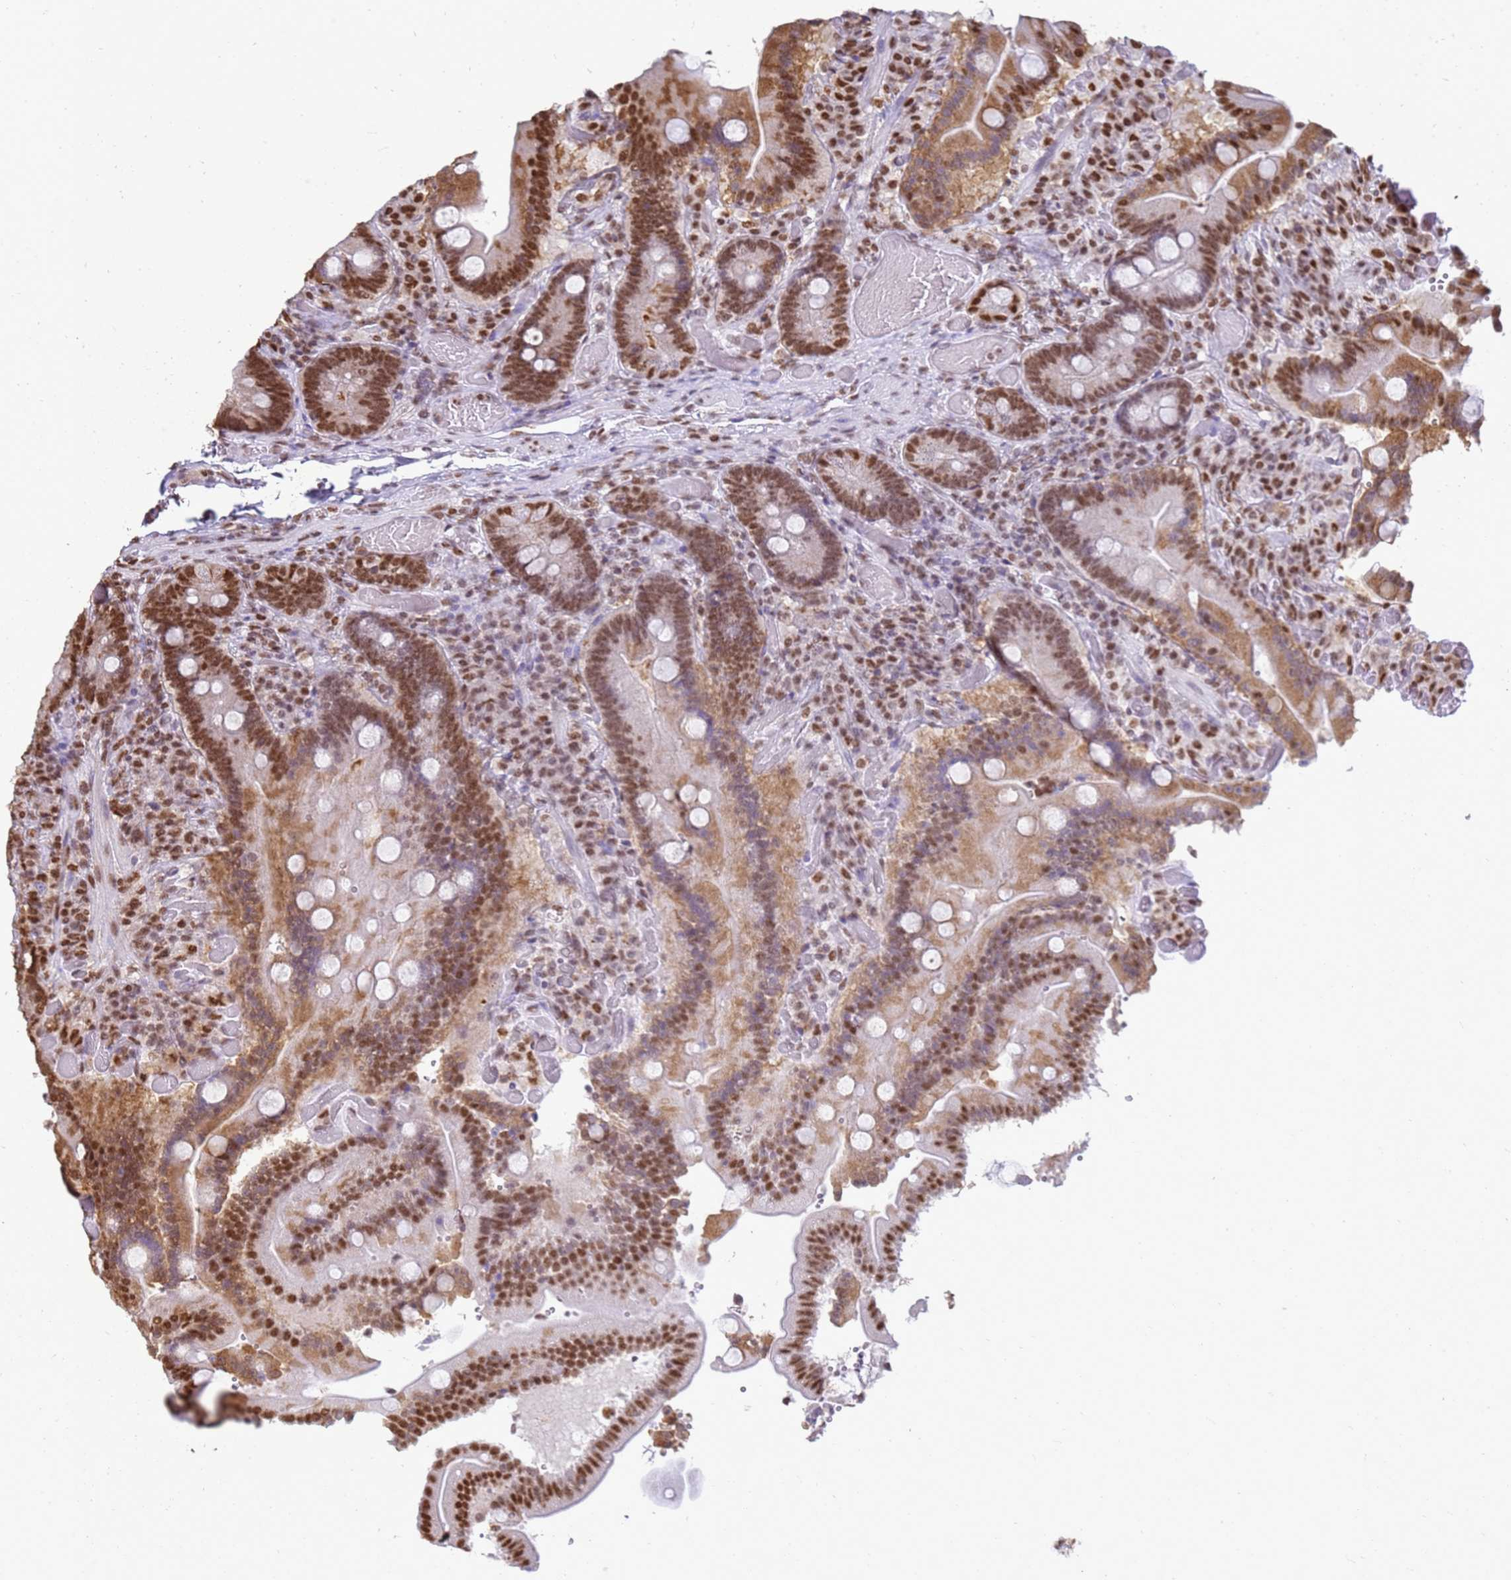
{"staining": {"intensity": "moderate", "quantity": ">75%", "location": "nuclear"}, "tissue": "duodenum", "cell_type": "Glandular cells", "image_type": "normal", "snomed": [{"axis": "morphology", "description": "Normal tissue, NOS"}, {"axis": "topography", "description": "Duodenum"}], "caption": "About >75% of glandular cells in normal human duodenum demonstrate moderate nuclear protein positivity as visualized by brown immunohistochemical staining.", "gene": "APEX1", "patient": {"sex": "female", "age": 62}}